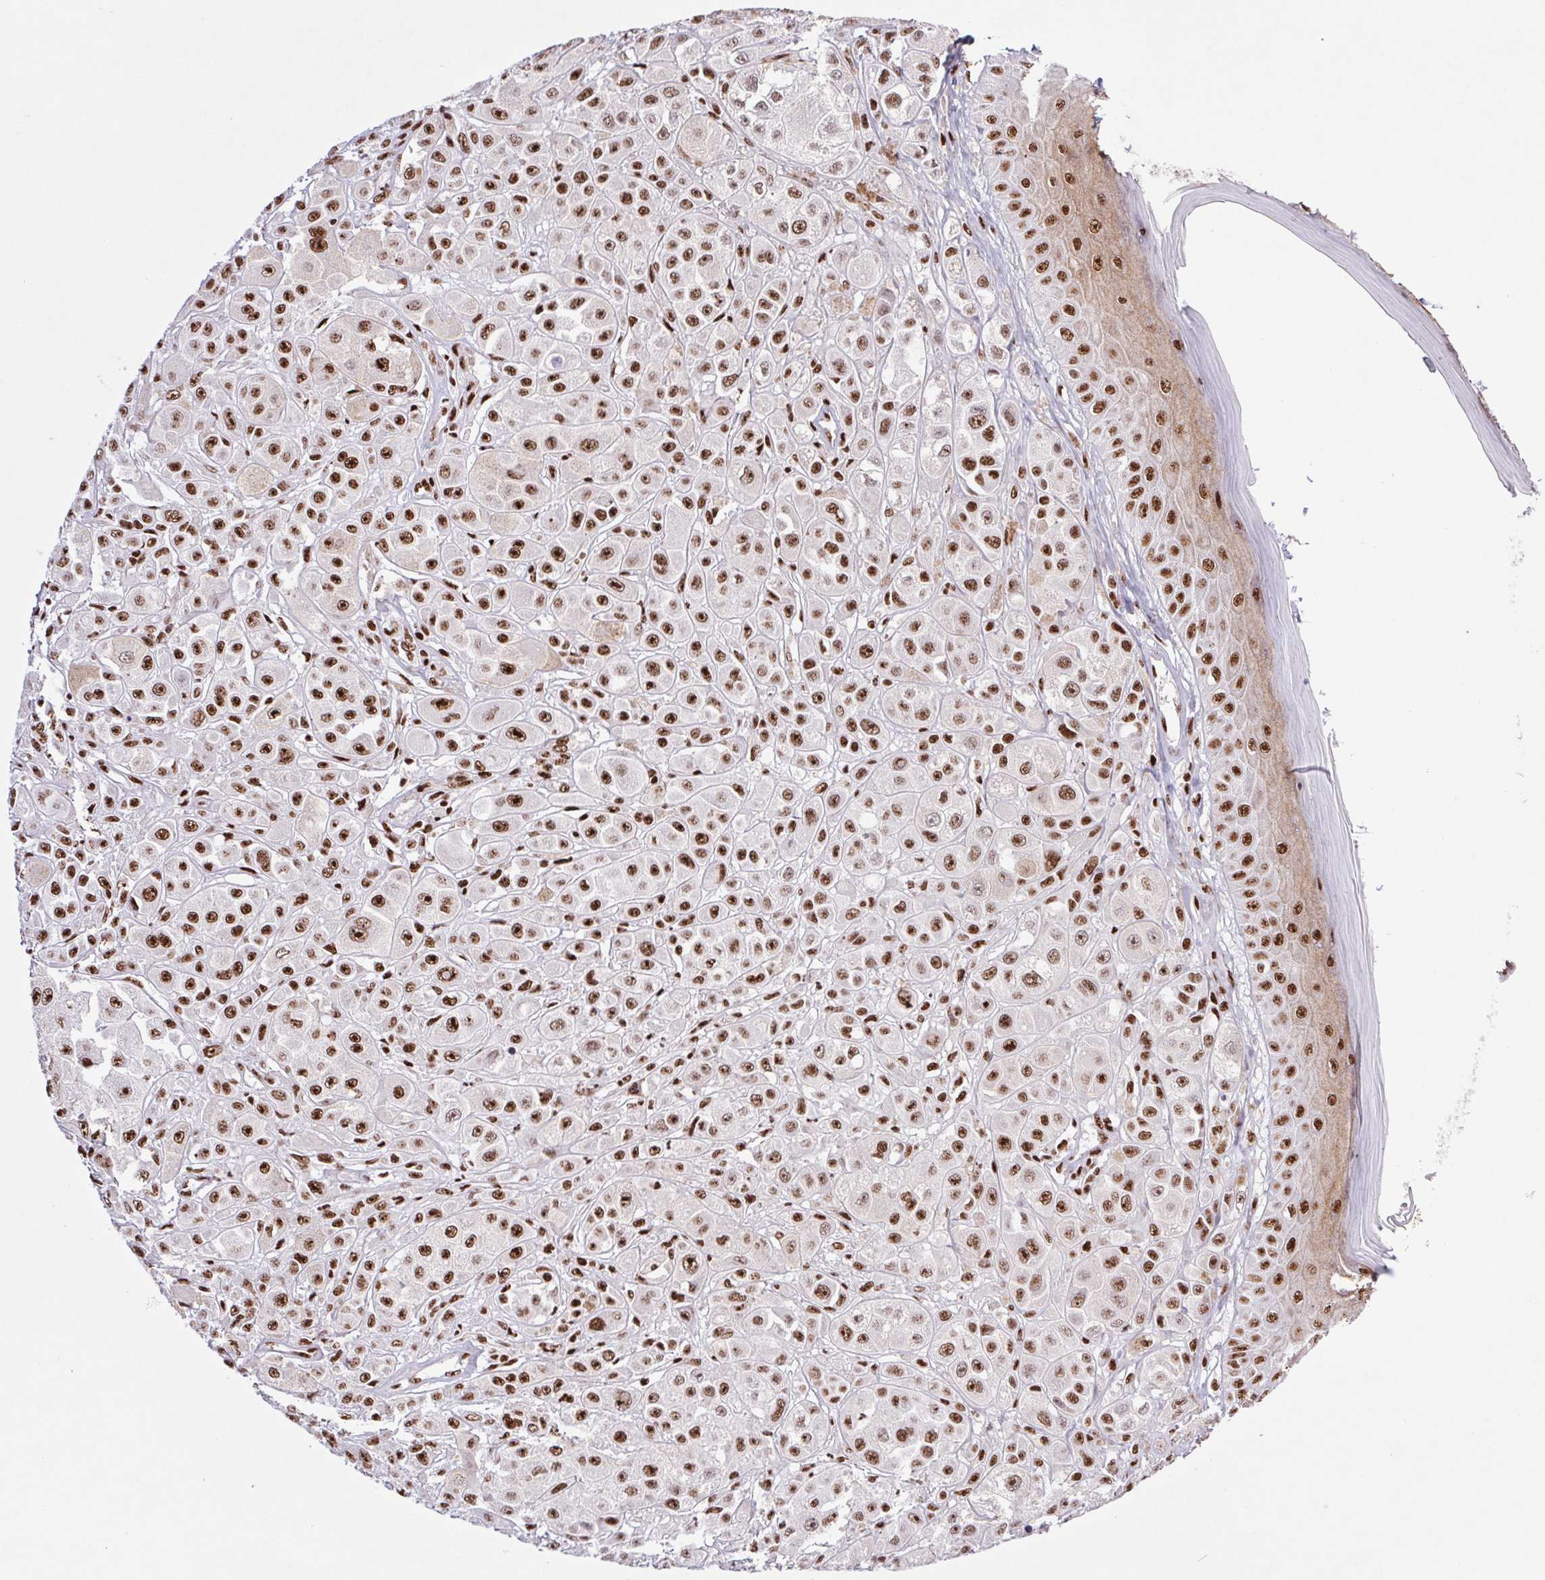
{"staining": {"intensity": "strong", "quantity": ">75%", "location": "nuclear"}, "tissue": "melanoma", "cell_type": "Tumor cells", "image_type": "cancer", "snomed": [{"axis": "morphology", "description": "Malignant melanoma, NOS"}, {"axis": "topography", "description": "Skin"}], "caption": "Strong nuclear expression is appreciated in approximately >75% of tumor cells in malignant melanoma. (Stains: DAB in brown, nuclei in blue, Microscopy: brightfield microscopy at high magnification).", "gene": "LDLRAD4", "patient": {"sex": "male", "age": 67}}